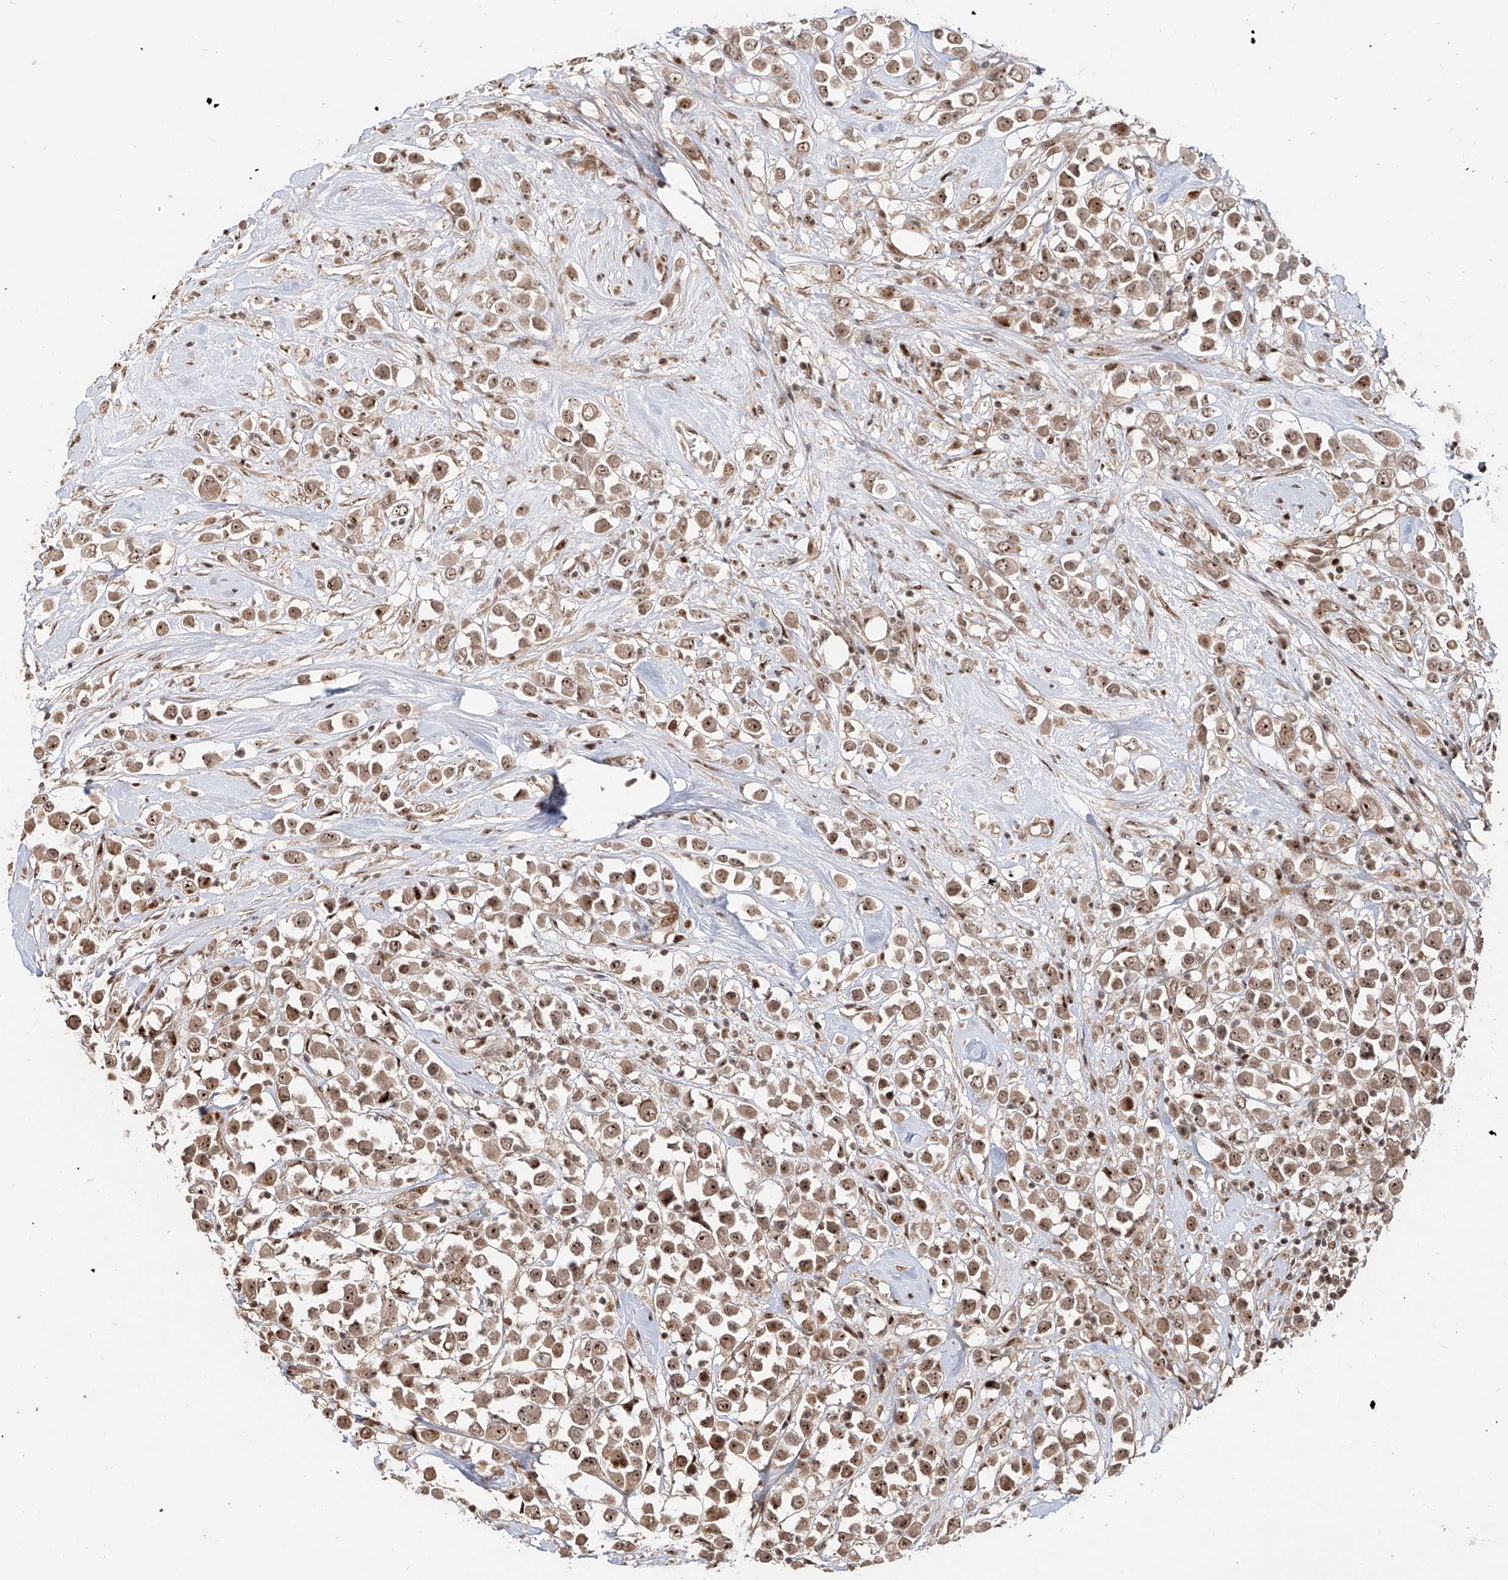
{"staining": {"intensity": "moderate", "quantity": ">75%", "location": "cytoplasmic/membranous,nuclear"}, "tissue": "breast cancer", "cell_type": "Tumor cells", "image_type": "cancer", "snomed": [{"axis": "morphology", "description": "Duct carcinoma"}, {"axis": "topography", "description": "Breast"}], "caption": "Breast intraductal carcinoma was stained to show a protein in brown. There is medium levels of moderate cytoplasmic/membranous and nuclear expression in approximately >75% of tumor cells. (Stains: DAB in brown, nuclei in blue, Microscopy: brightfield microscopy at high magnification).", "gene": "ZNF710", "patient": {"sex": "female", "age": 61}}